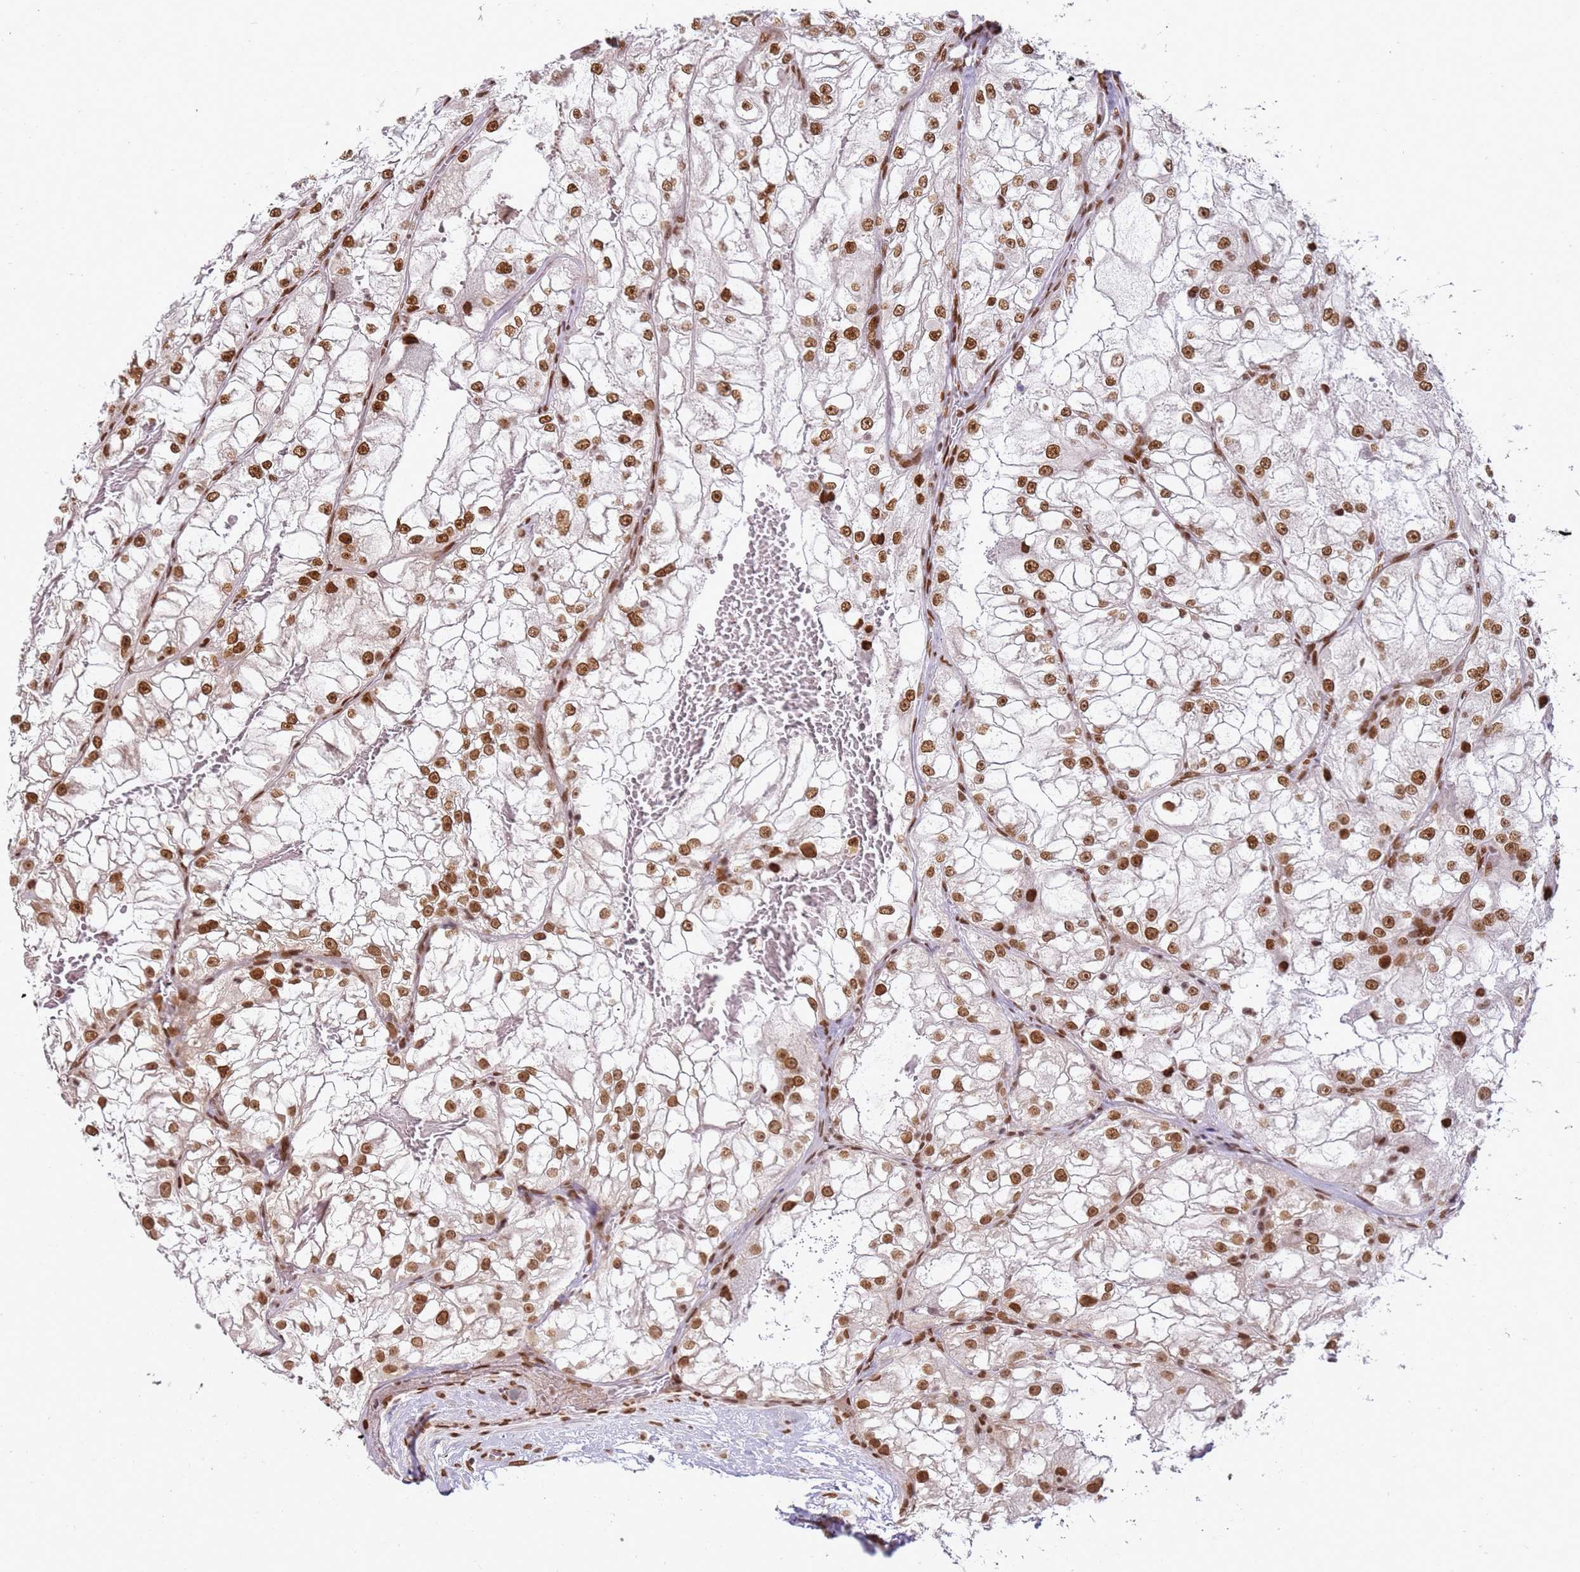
{"staining": {"intensity": "moderate", "quantity": ">75%", "location": "nuclear"}, "tissue": "renal cancer", "cell_type": "Tumor cells", "image_type": "cancer", "snomed": [{"axis": "morphology", "description": "Adenocarcinoma, NOS"}, {"axis": "topography", "description": "Kidney"}], "caption": "The photomicrograph reveals staining of adenocarcinoma (renal), revealing moderate nuclear protein staining (brown color) within tumor cells. (IHC, brightfield microscopy, high magnification).", "gene": "TENT4A", "patient": {"sex": "female", "age": 72}}